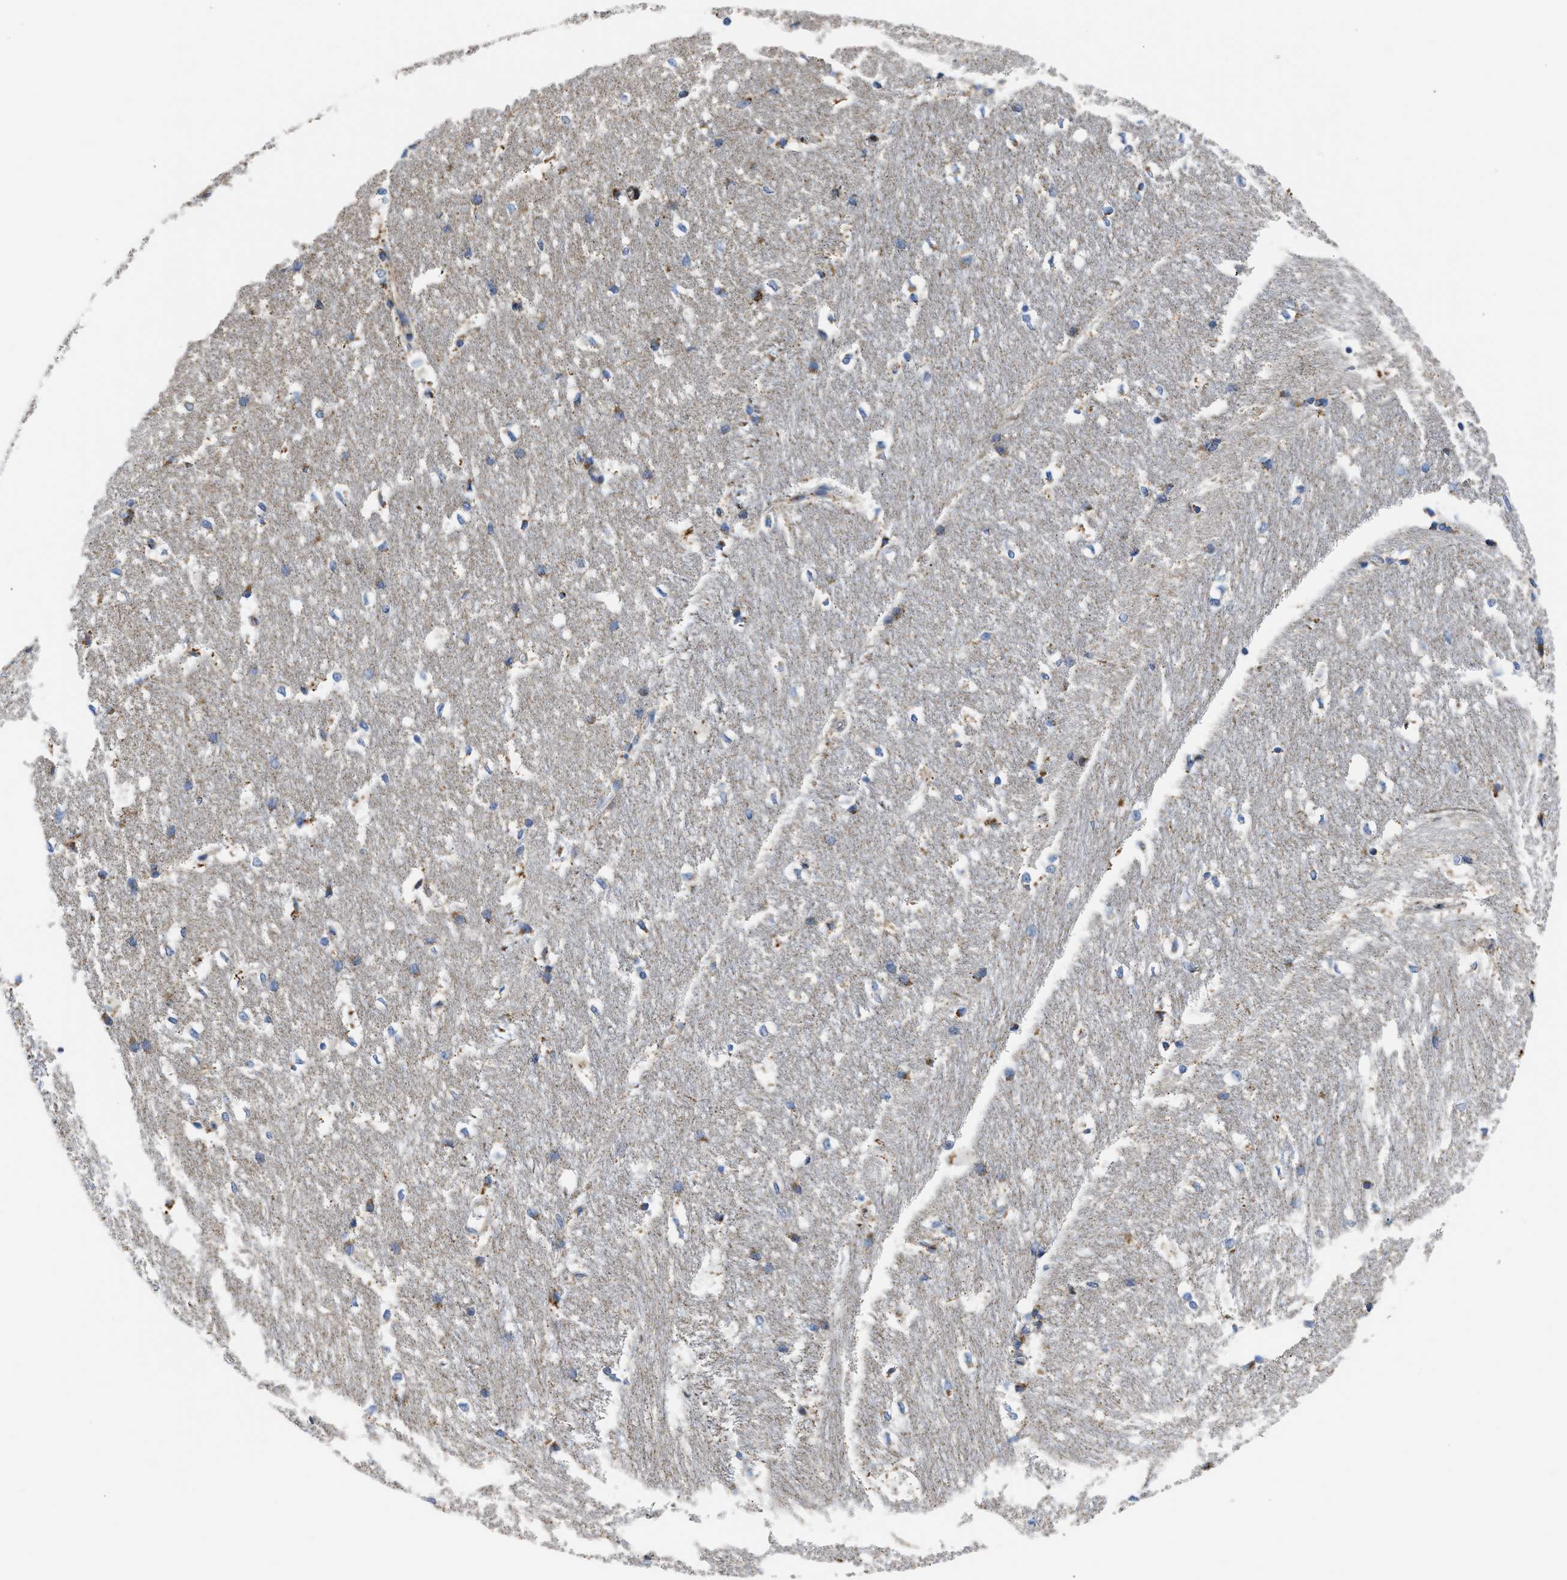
{"staining": {"intensity": "moderate", "quantity": "<25%", "location": "cytoplasmic/membranous"}, "tissue": "hippocampus", "cell_type": "Glial cells", "image_type": "normal", "snomed": [{"axis": "morphology", "description": "Normal tissue, NOS"}, {"axis": "topography", "description": "Hippocampus"}], "caption": "Hippocampus stained with DAB immunohistochemistry displays low levels of moderate cytoplasmic/membranous positivity in approximately <25% of glial cells. (DAB IHC, brown staining for protein, blue staining for nuclei).", "gene": "CYCS", "patient": {"sex": "female", "age": 19}}